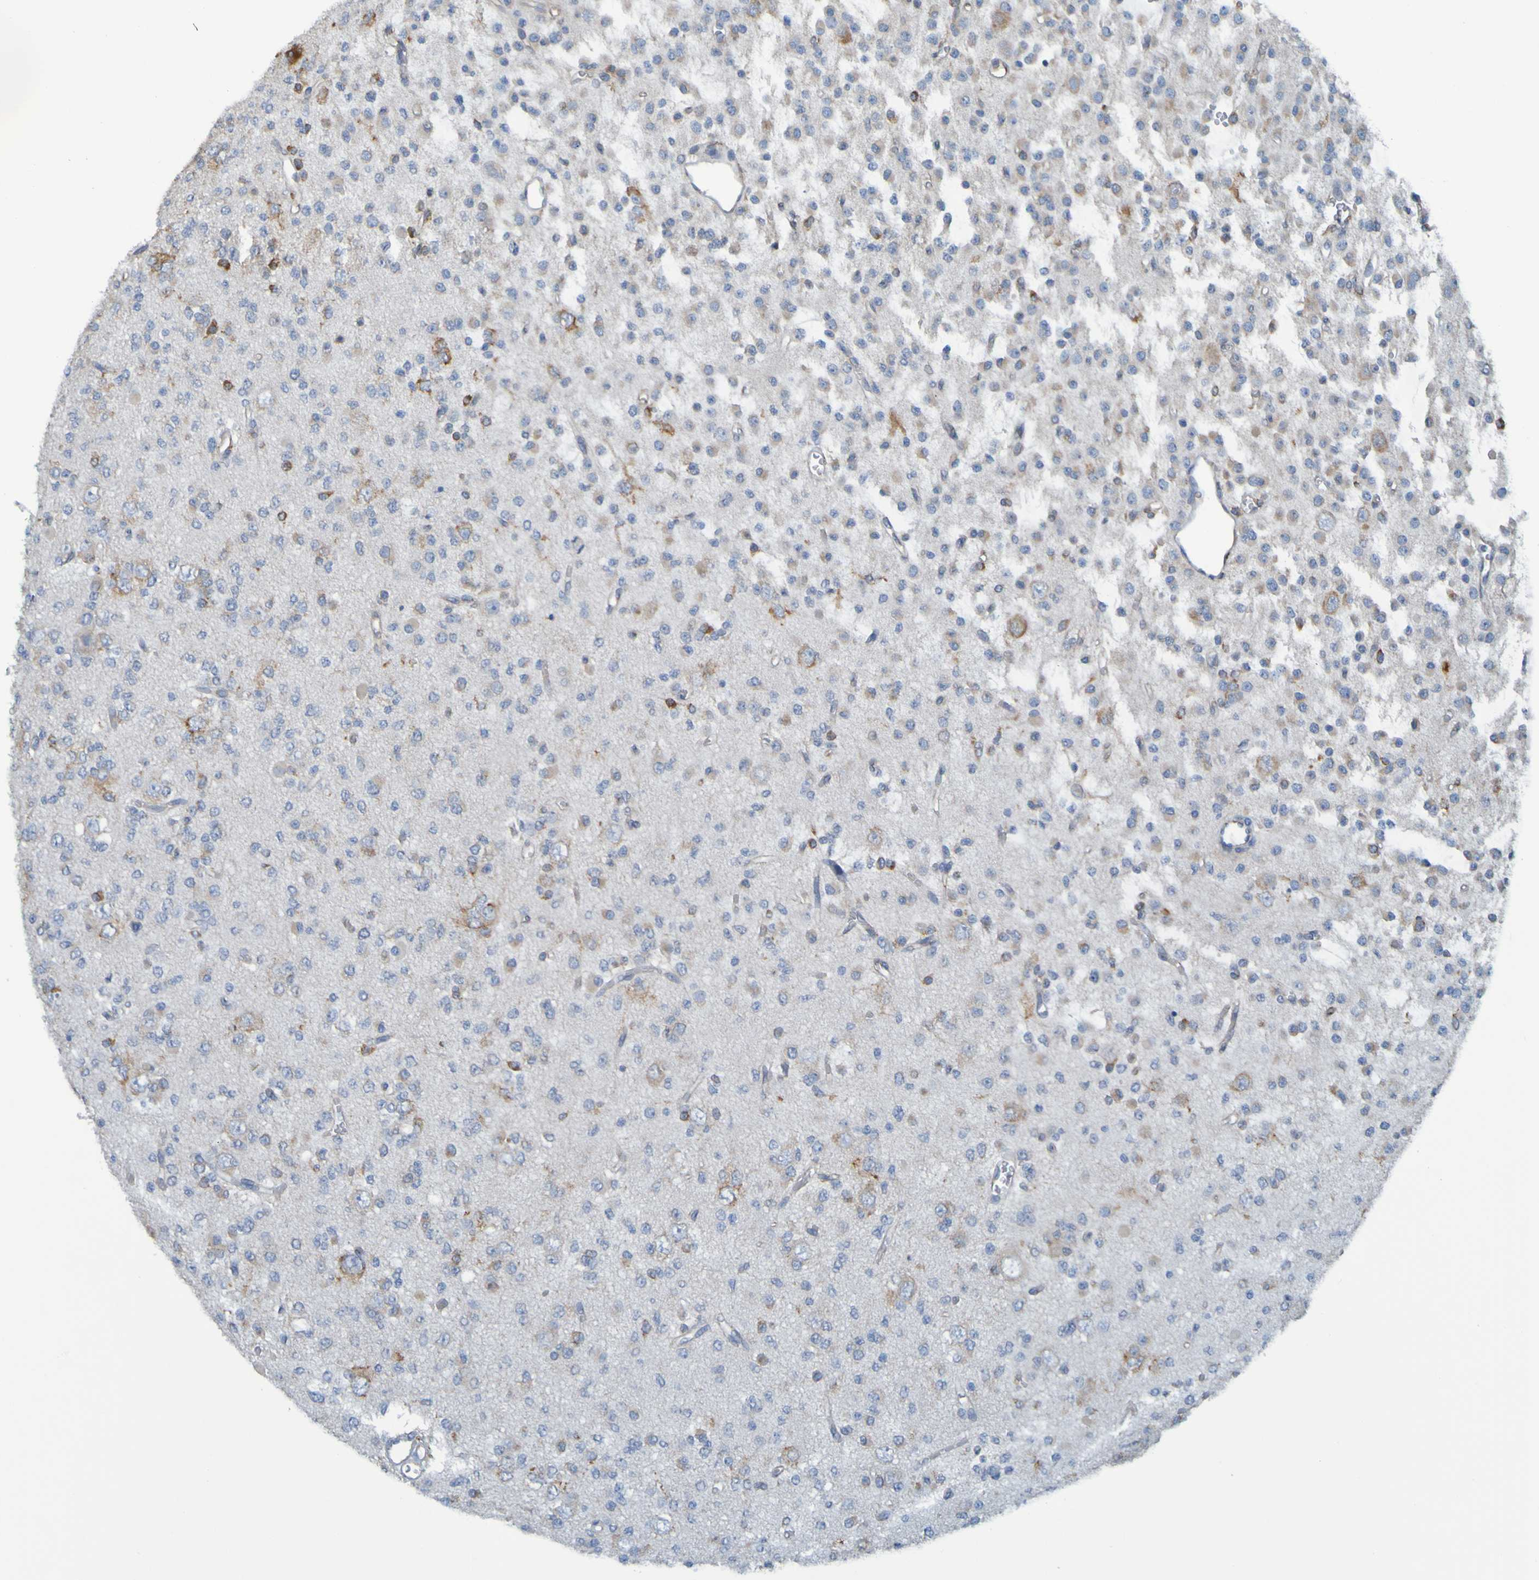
{"staining": {"intensity": "weak", "quantity": "25%-75%", "location": "cytoplasmic/membranous"}, "tissue": "glioma", "cell_type": "Tumor cells", "image_type": "cancer", "snomed": [{"axis": "morphology", "description": "Glioma, malignant, Low grade"}, {"axis": "topography", "description": "Brain"}], "caption": "Approximately 25%-75% of tumor cells in human malignant low-grade glioma reveal weak cytoplasmic/membranous protein expression as visualized by brown immunohistochemical staining.", "gene": "SSR1", "patient": {"sex": "male", "age": 38}}